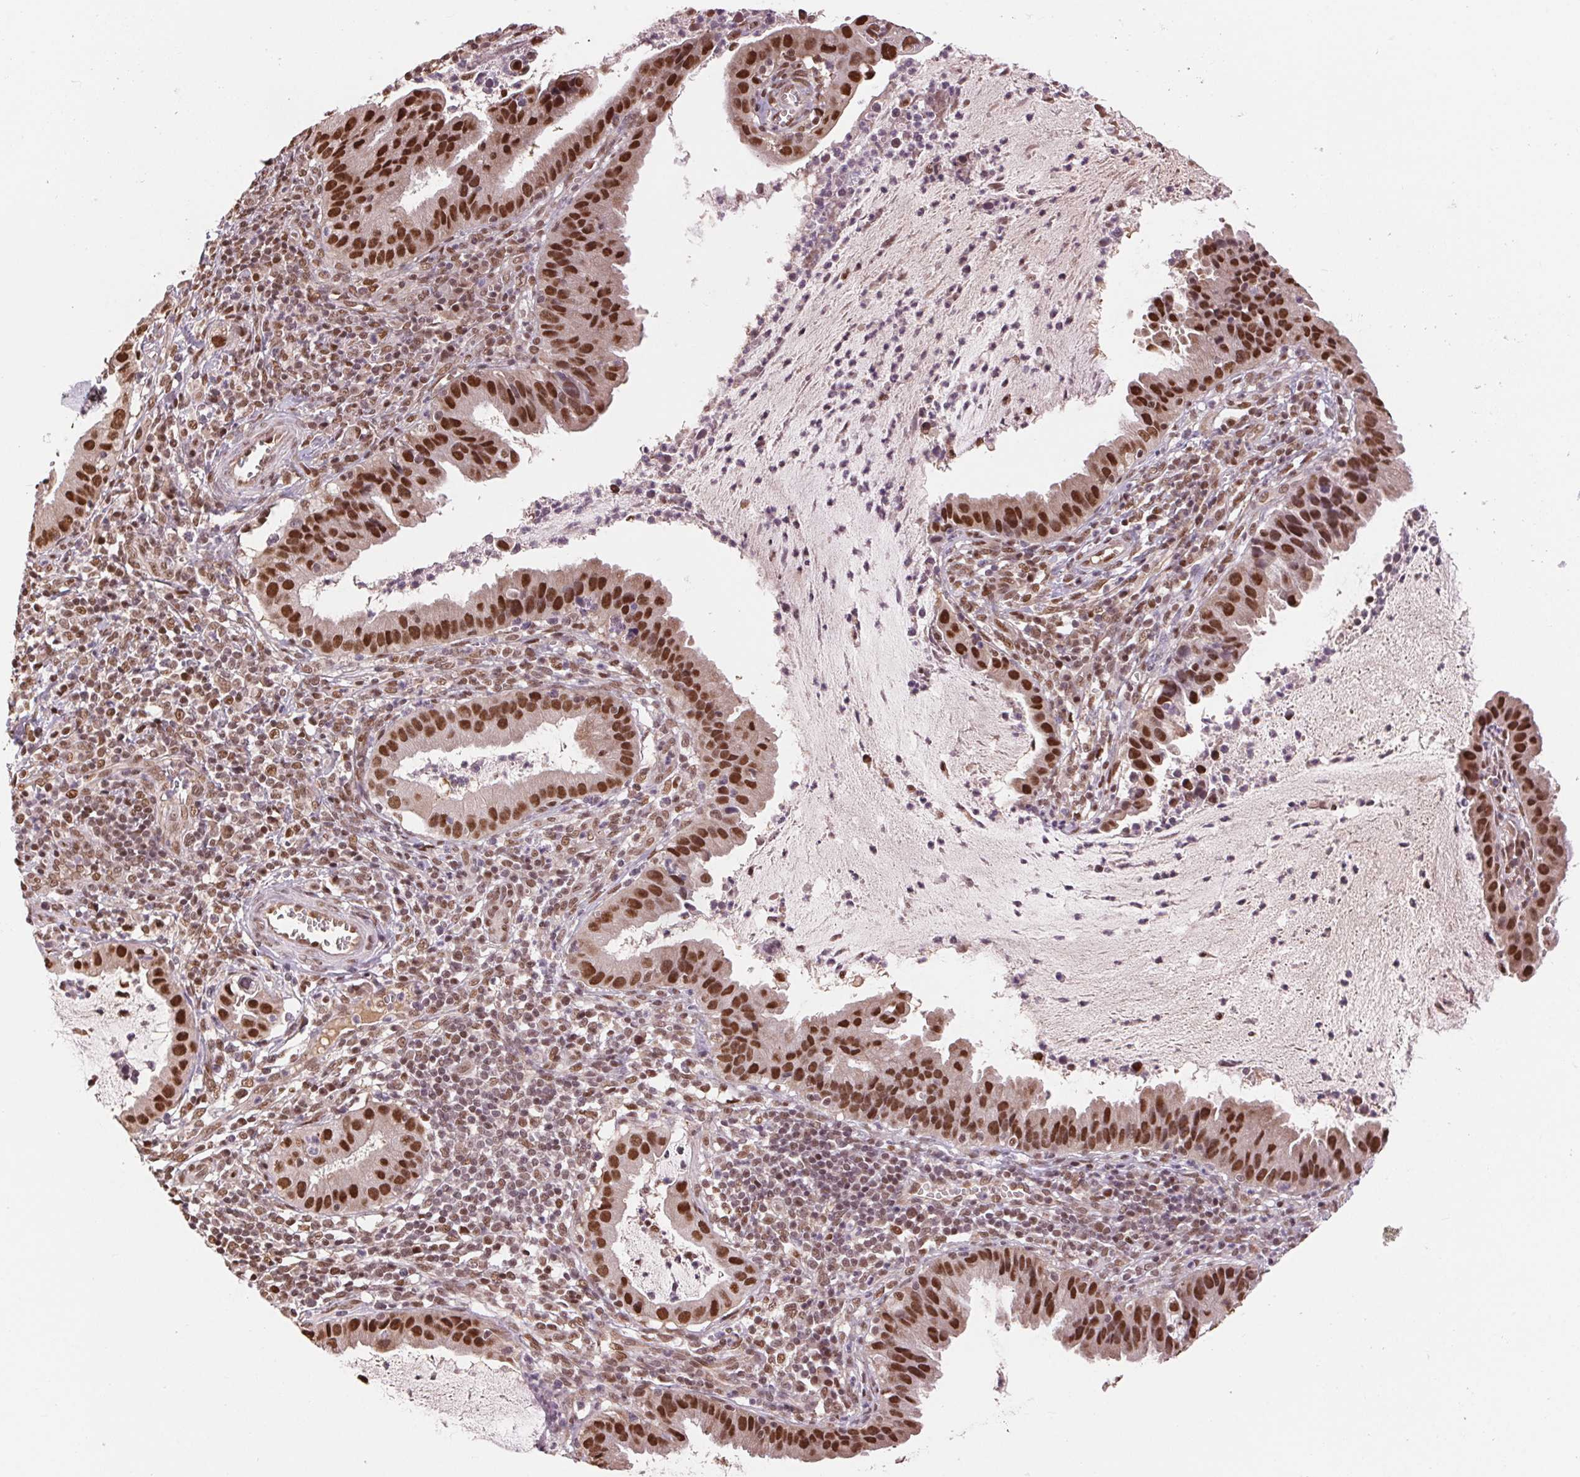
{"staining": {"intensity": "strong", "quantity": ">75%", "location": "nuclear"}, "tissue": "cervical cancer", "cell_type": "Tumor cells", "image_type": "cancer", "snomed": [{"axis": "morphology", "description": "Adenocarcinoma, NOS"}, {"axis": "topography", "description": "Cervix"}], "caption": "A histopathology image showing strong nuclear staining in approximately >75% of tumor cells in cervical adenocarcinoma, as visualized by brown immunohistochemical staining.", "gene": "RAD23A", "patient": {"sex": "female", "age": 34}}